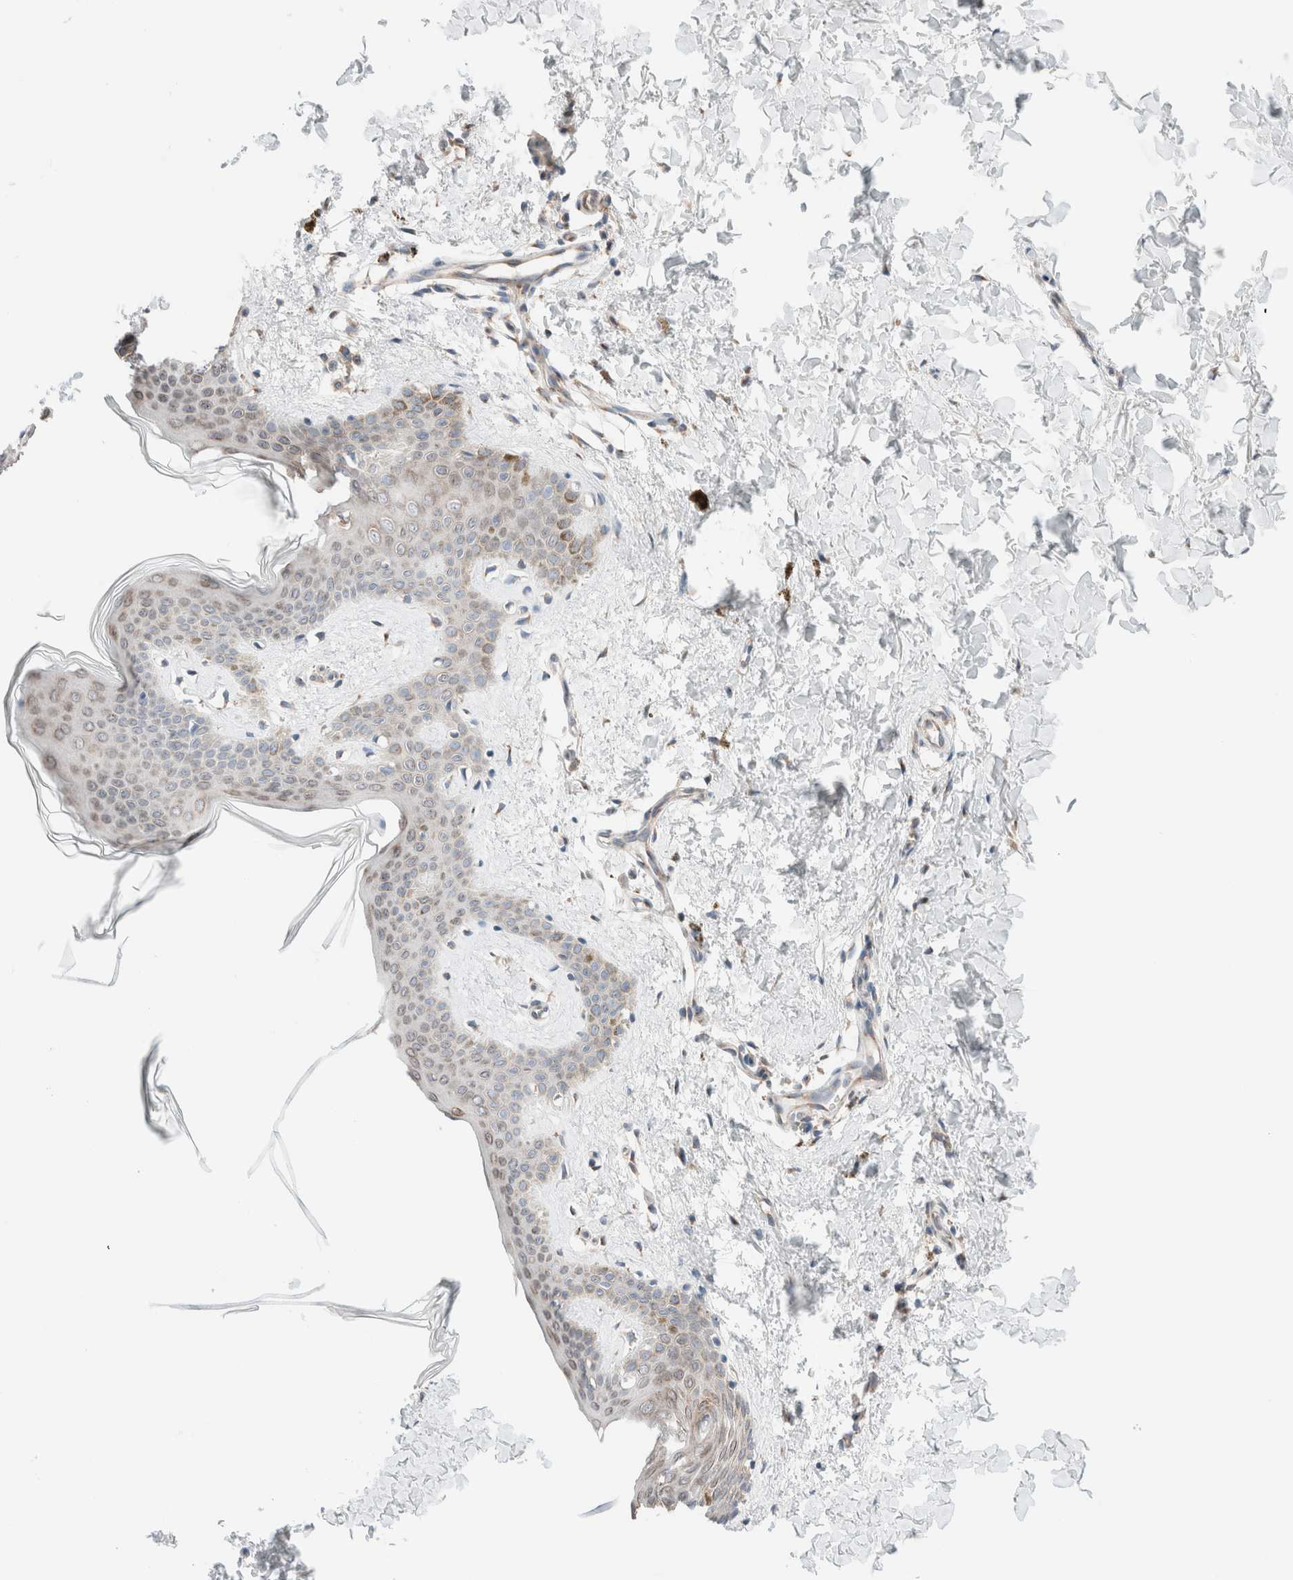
{"staining": {"intensity": "weak", "quantity": "25%-75%", "location": "cytoplasmic/membranous"}, "tissue": "skin", "cell_type": "Fibroblasts", "image_type": "normal", "snomed": [{"axis": "morphology", "description": "Normal tissue, NOS"}, {"axis": "topography", "description": "Skin"}], "caption": "Human skin stained with a brown dye demonstrates weak cytoplasmic/membranous positive staining in about 25%-75% of fibroblasts.", "gene": "CASC3", "patient": {"sex": "female", "age": 46}}